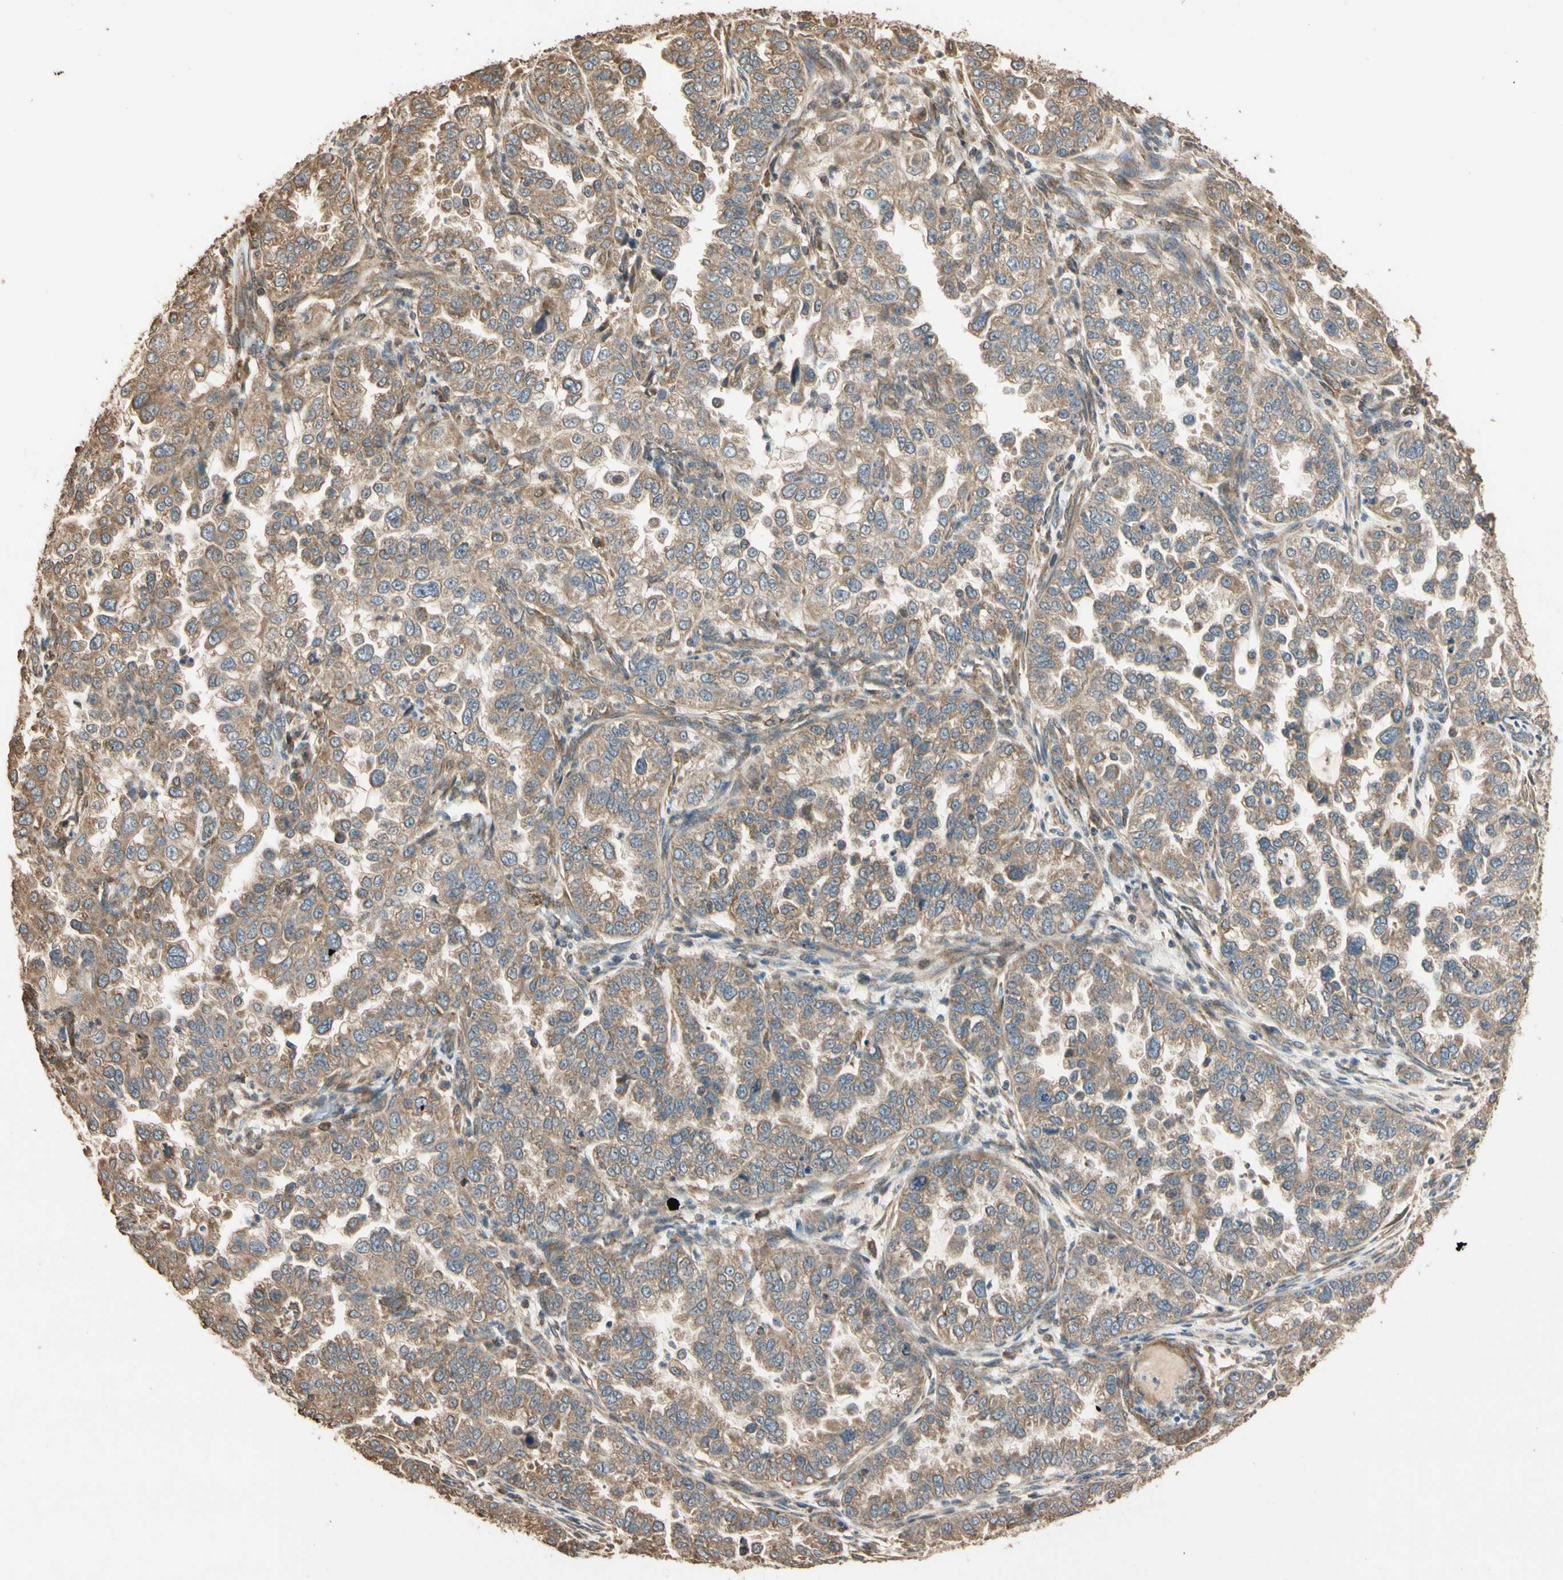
{"staining": {"intensity": "moderate", "quantity": ">75%", "location": "cytoplasmic/membranous"}, "tissue": "endometrial cancer", "cell_type": "Tumor cells", "image_type": "cancer", "snomed": [{"axis": "morphology", "description": "Adenocarcinoma, NOS"}, {"axis": "topography", "description": "Endometrium"}], "caption": "Immunohistochemical staining of endometrial cancer demonstrates moderate cytoplasmic/membranous protein staining in about >75% of tumor cells.", "gene": "STX18", "patient": {"sex": "female", "age": 85}}